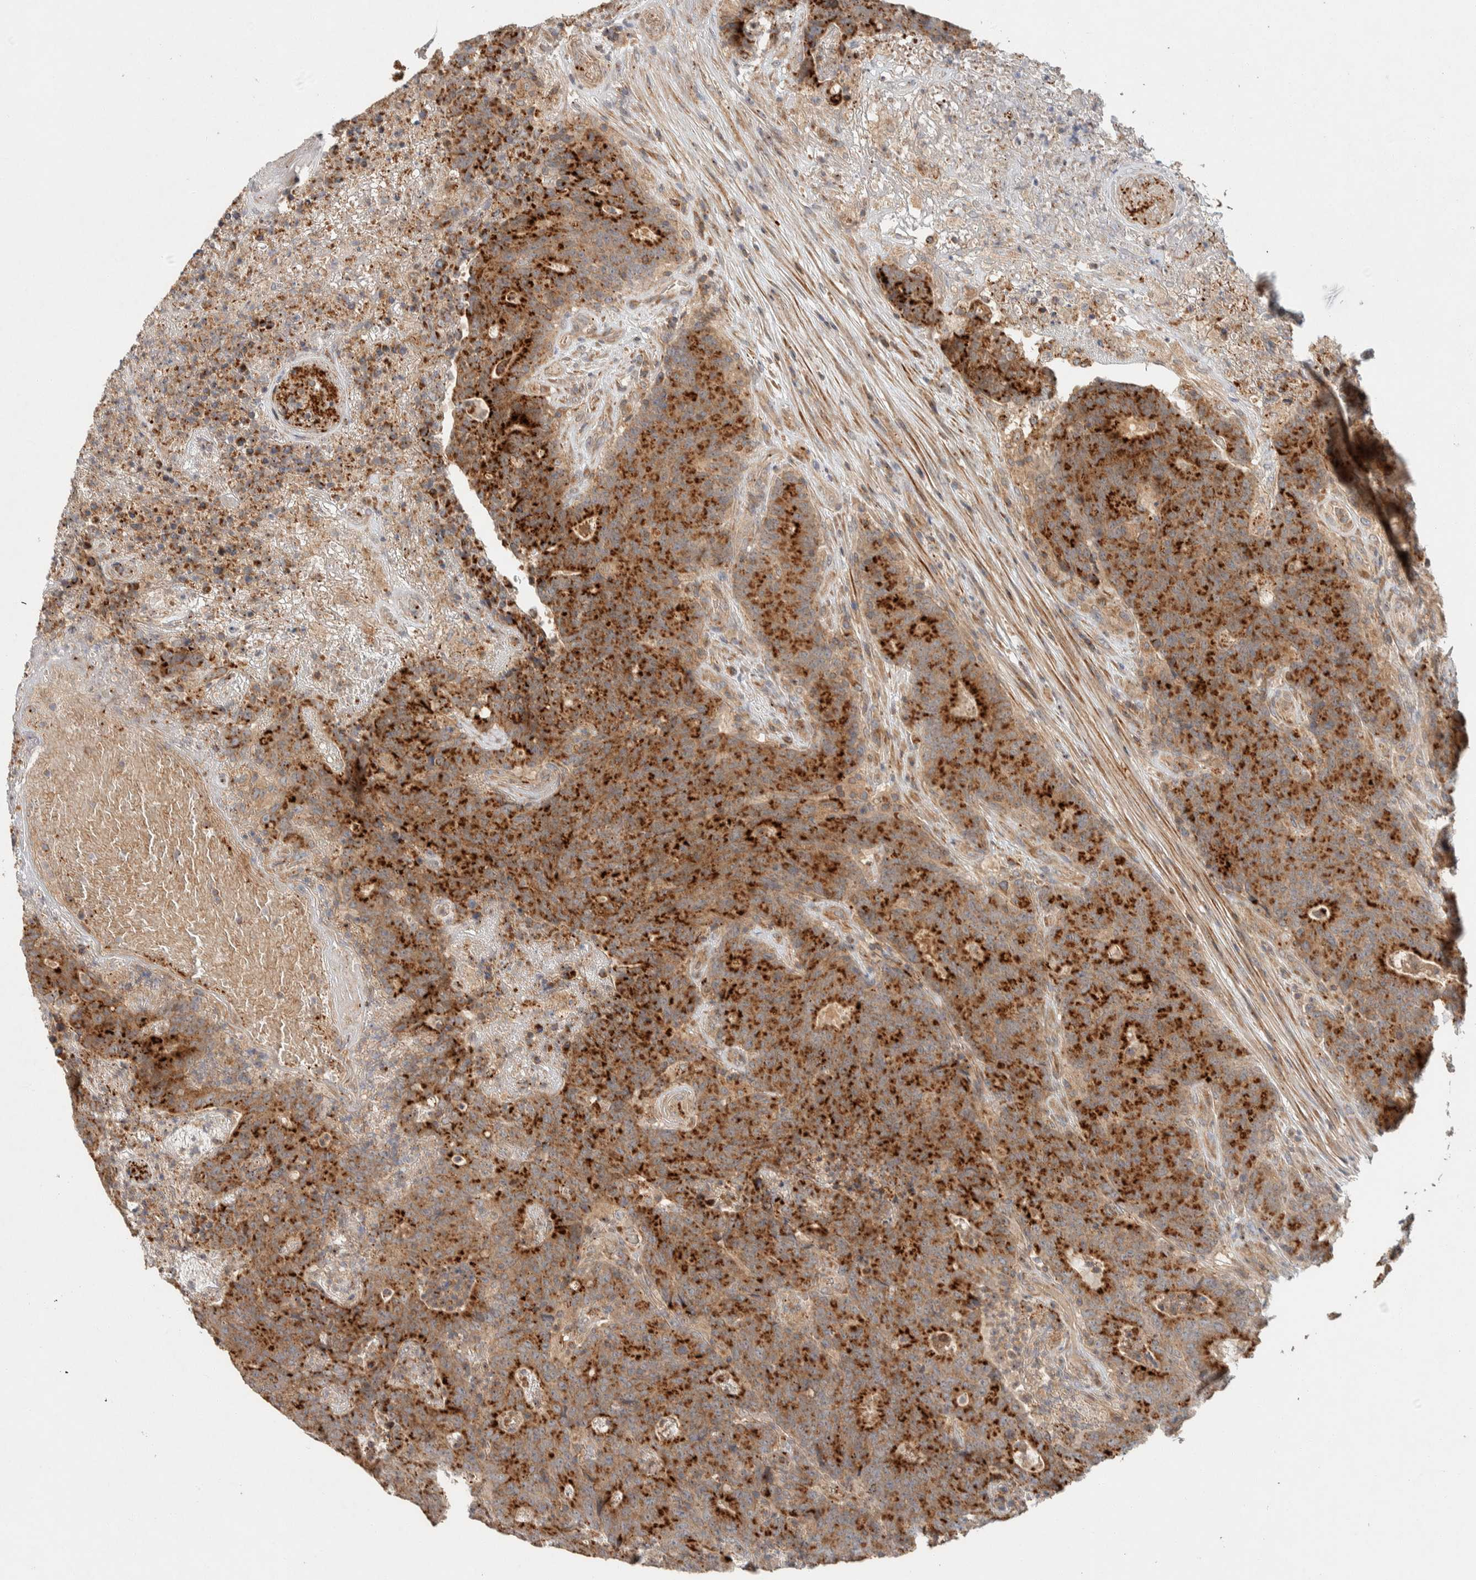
{"staining": {"intensity": "strong", "quantity": ">75%", "location": "cytoplasmic/membranous"}, "tissue": "colorectal cancer", "cell_type": "Tumor cells", "image_type": "cancer", "snomed": [{"axis": "morphology", "description": "Normal tissue, NOS"}, {"axis": "morphology", "description": "Adenocarcinoma, NOS"}, {"axis": "topography", "description": "Colon"}], "caption": "Immunohistochemical staining of colorectal adenocarcinoma exhibits strong cytoplasmic/membranous protein expression in approximately >75% of tumor cells.", "gene": "KIF9", "patient": {"sex": "female", "age": 75}}